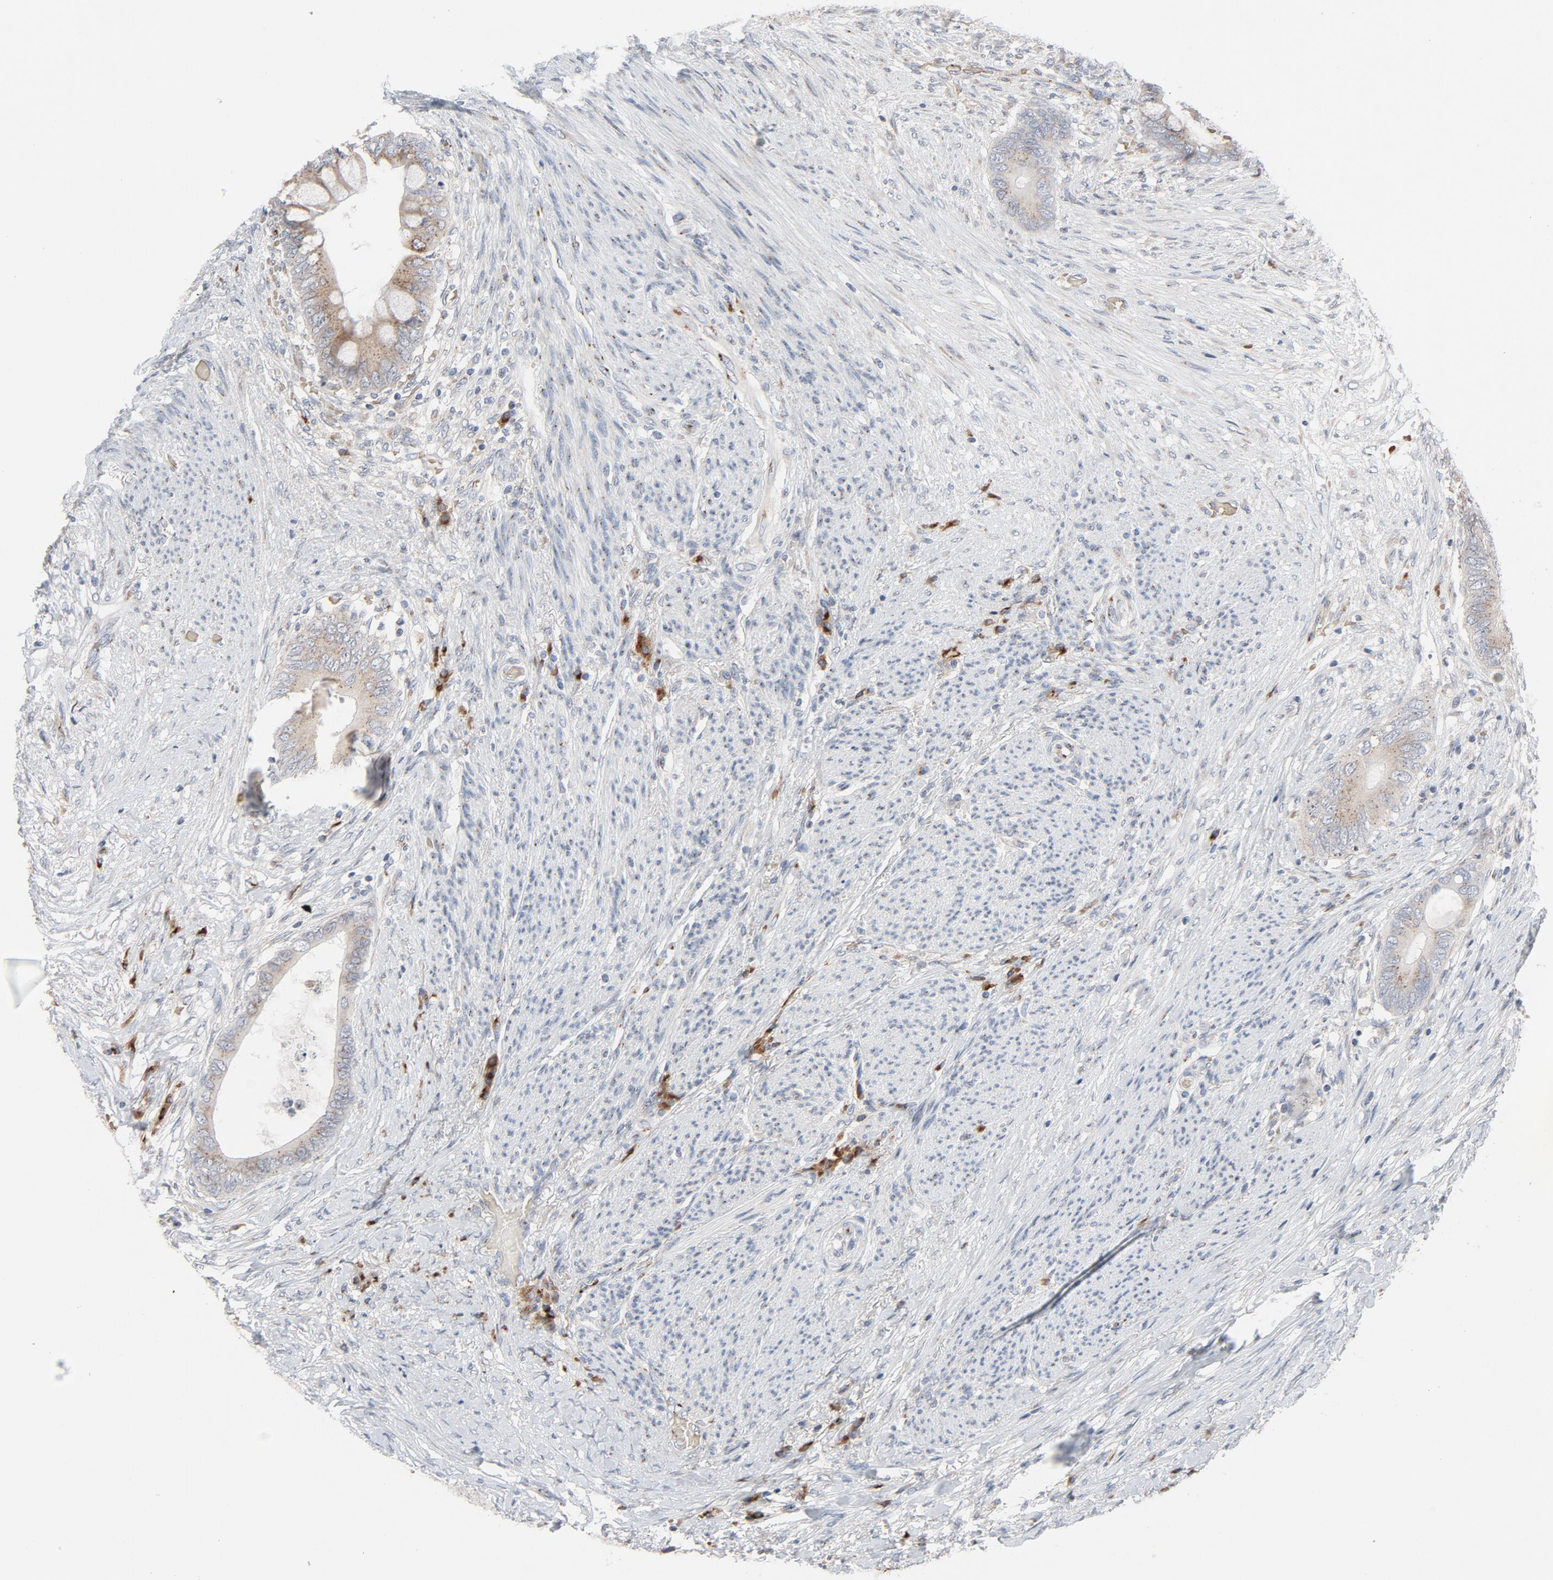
{"staining": {"intensity": "weak", "quantity": "<25%", "location": "cytoplasmic/membranous"}, "tissue": "colorectal cancer", "cell_type": "Tumor cells", "image_type": "cancer", "snomed": [{"axis": "morphology", "description": "Normal tissue, NOS"}, {"axis": "morphology", "description": "Adenocarcinoma, NOS"}, {"axis": "topography", "description": "Rectum"}, {"axis": "topography", "description": "Peripheral nerve tissue"}], "caption": "Immunohistochemistry of human colorectal cancer displays no expression in tumor cells. Brightfield microscopy of immunohistochemistry stained with DAB (brown) and hematoxylin (blue), captured at high magnification.", "gene": "LMAN2", "patient": {"sex": "female", "age": 77}}